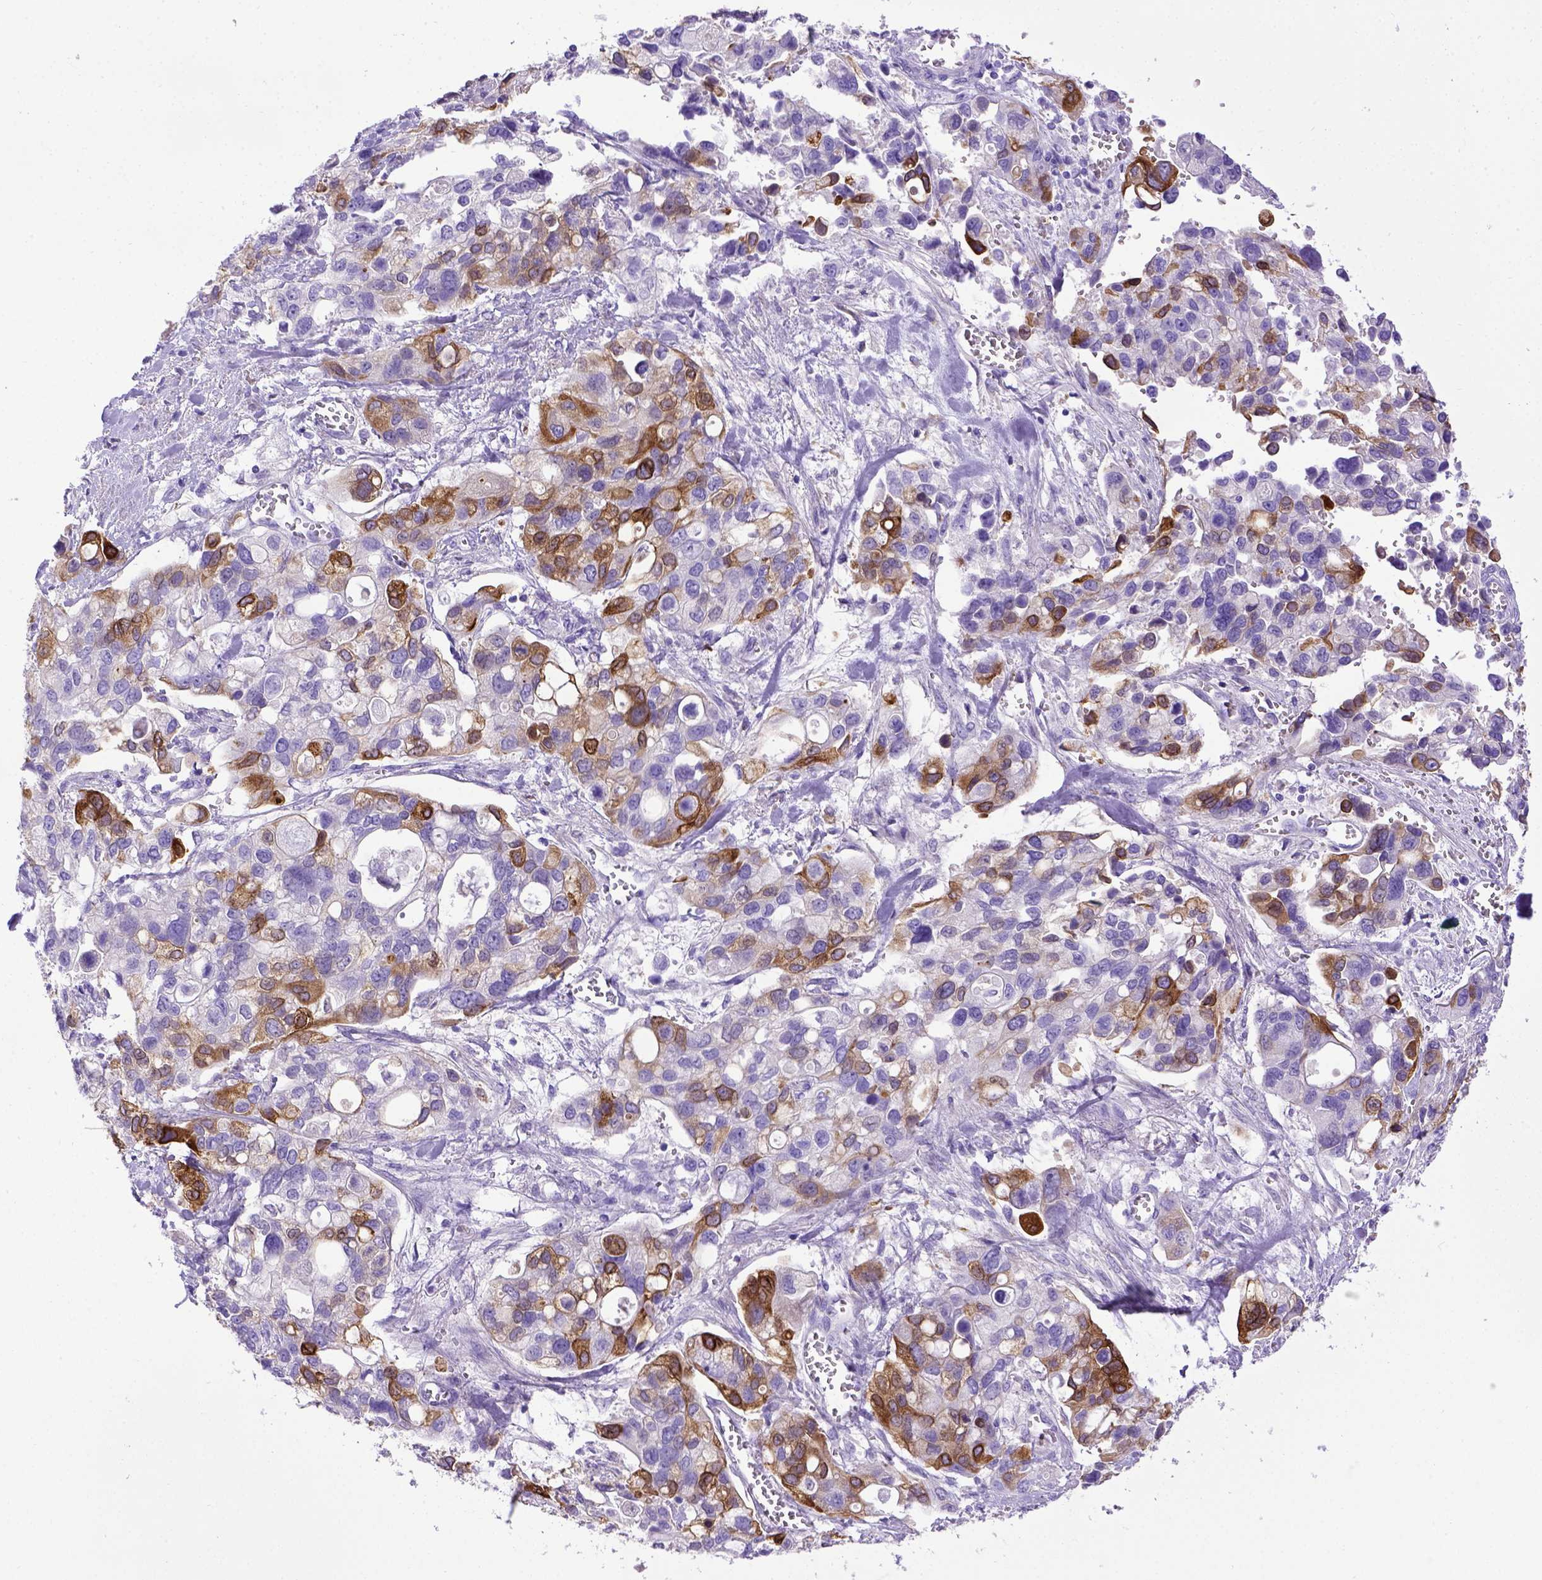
{"staining": {"intensity": "moderate", "quantity": "<25%", "location": "cytoplasmic/membranous"}, "tissue": "stomach cancer", "cell_type": "Tumor cells", "image_type": "cancer", "snomed": [{"axis": "morphology", "description": "Adenocarcinoma, NOS"}, {"axis": "topography", "description": "Stomach, upper"}], "caption": "An immunohistochemistry photomicrograph of neoplastic tissue is shown. Protein staining in brown highlights moderate cytoplasmic/membranous positivity in stomach adenocarcinoma within tumor cells.", "gene": "PTGES", "patient": {"sex": "female", "age": 81}}